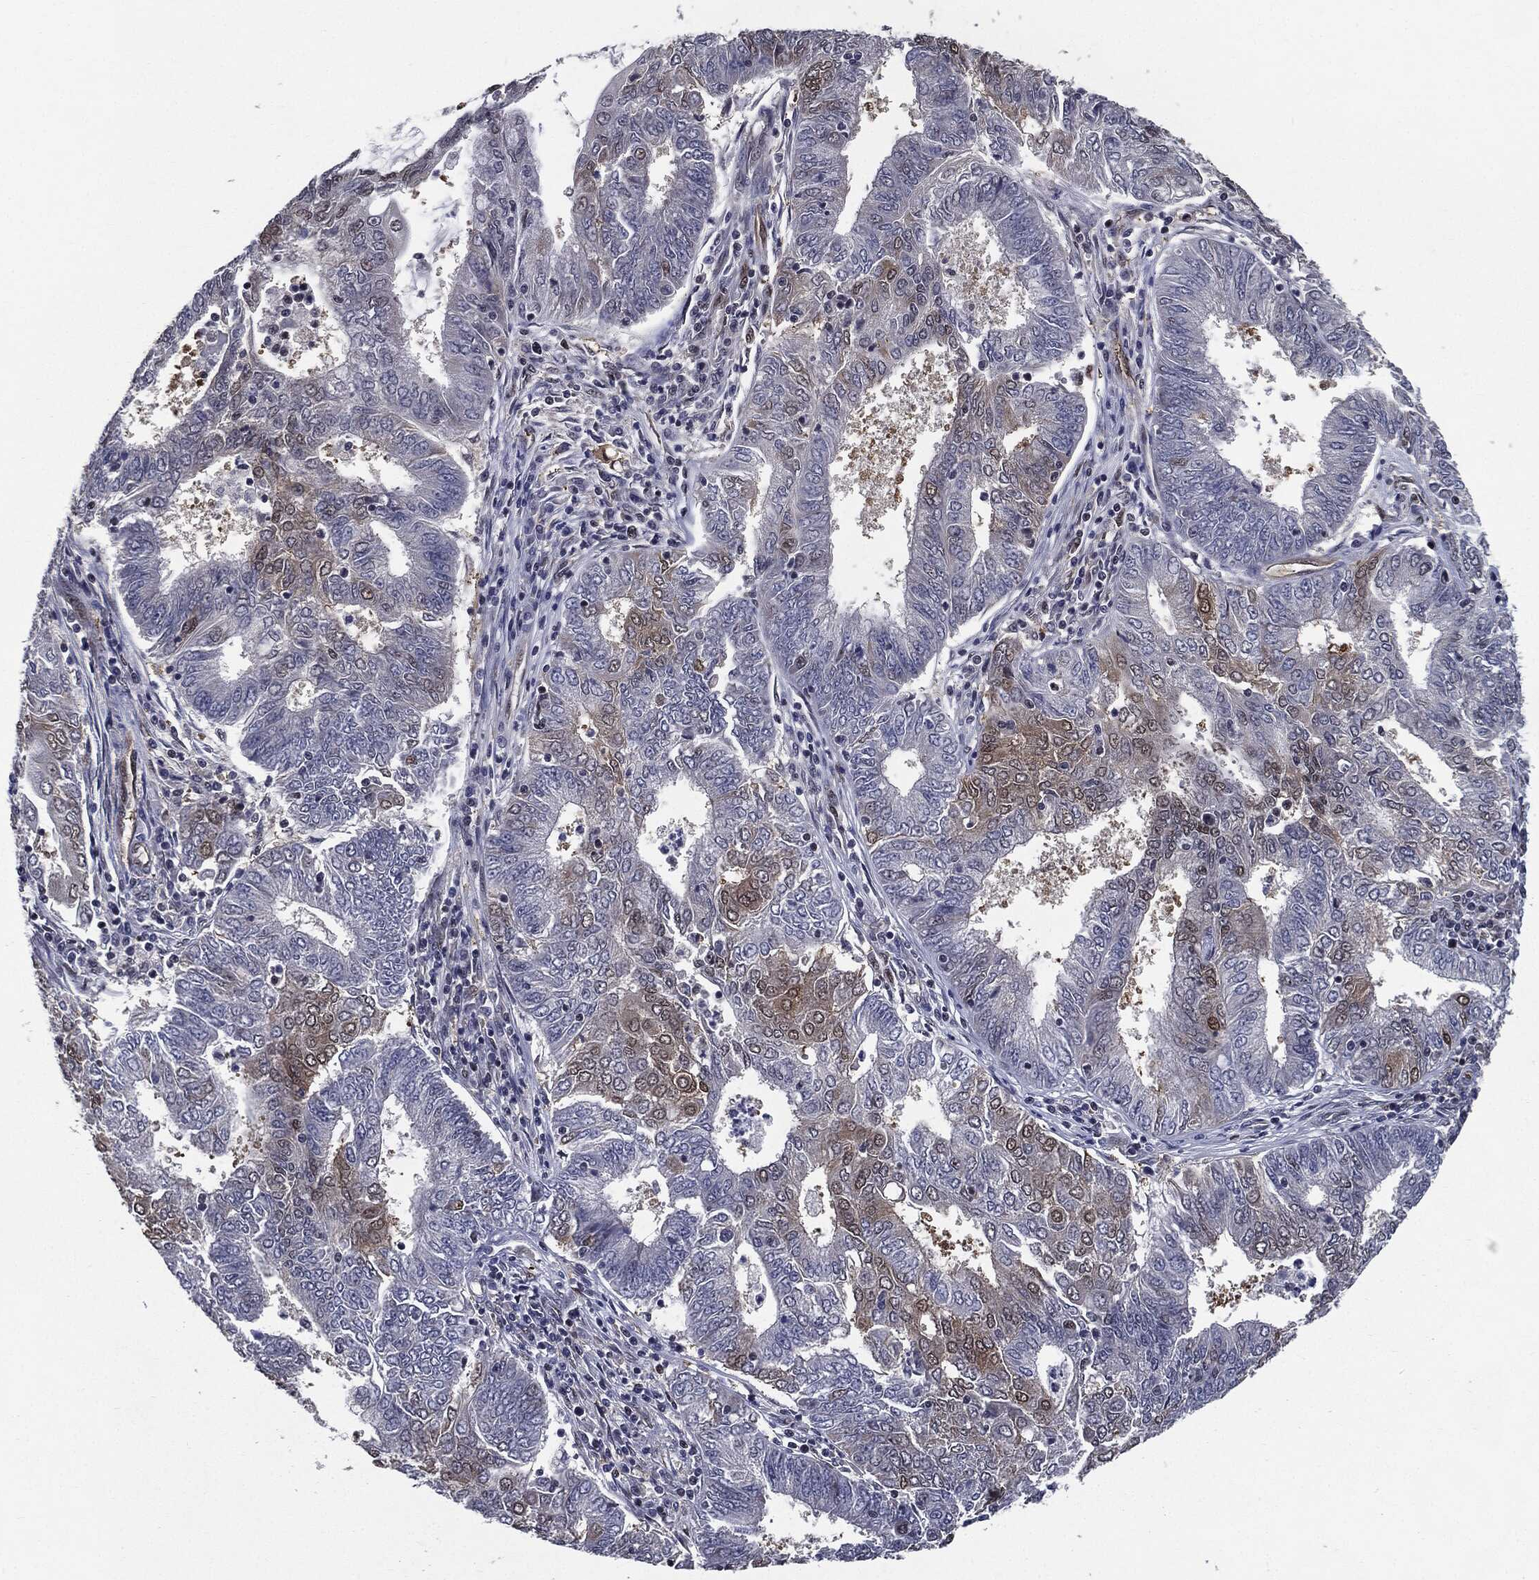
{"staining": {"intensity": "moderate", "quantity": "<25%", "location": "cytoplasmic/membranous"}, "tissue": "endometrial cancer", "cell_type": "Tumor cells", "image_type": "cancer", "snomed": [{"axis": "morphology", "description": "Adenocarcinoma, NOS"}, {"axis": "topography", "description": "Endometrium"}], "caption": "Human endometrial adenocarcinoma stained with a protein marker shows moderate staining in tumor cells.", "gene": "JUN", "patient": {"sex": "female", "age": 62}}